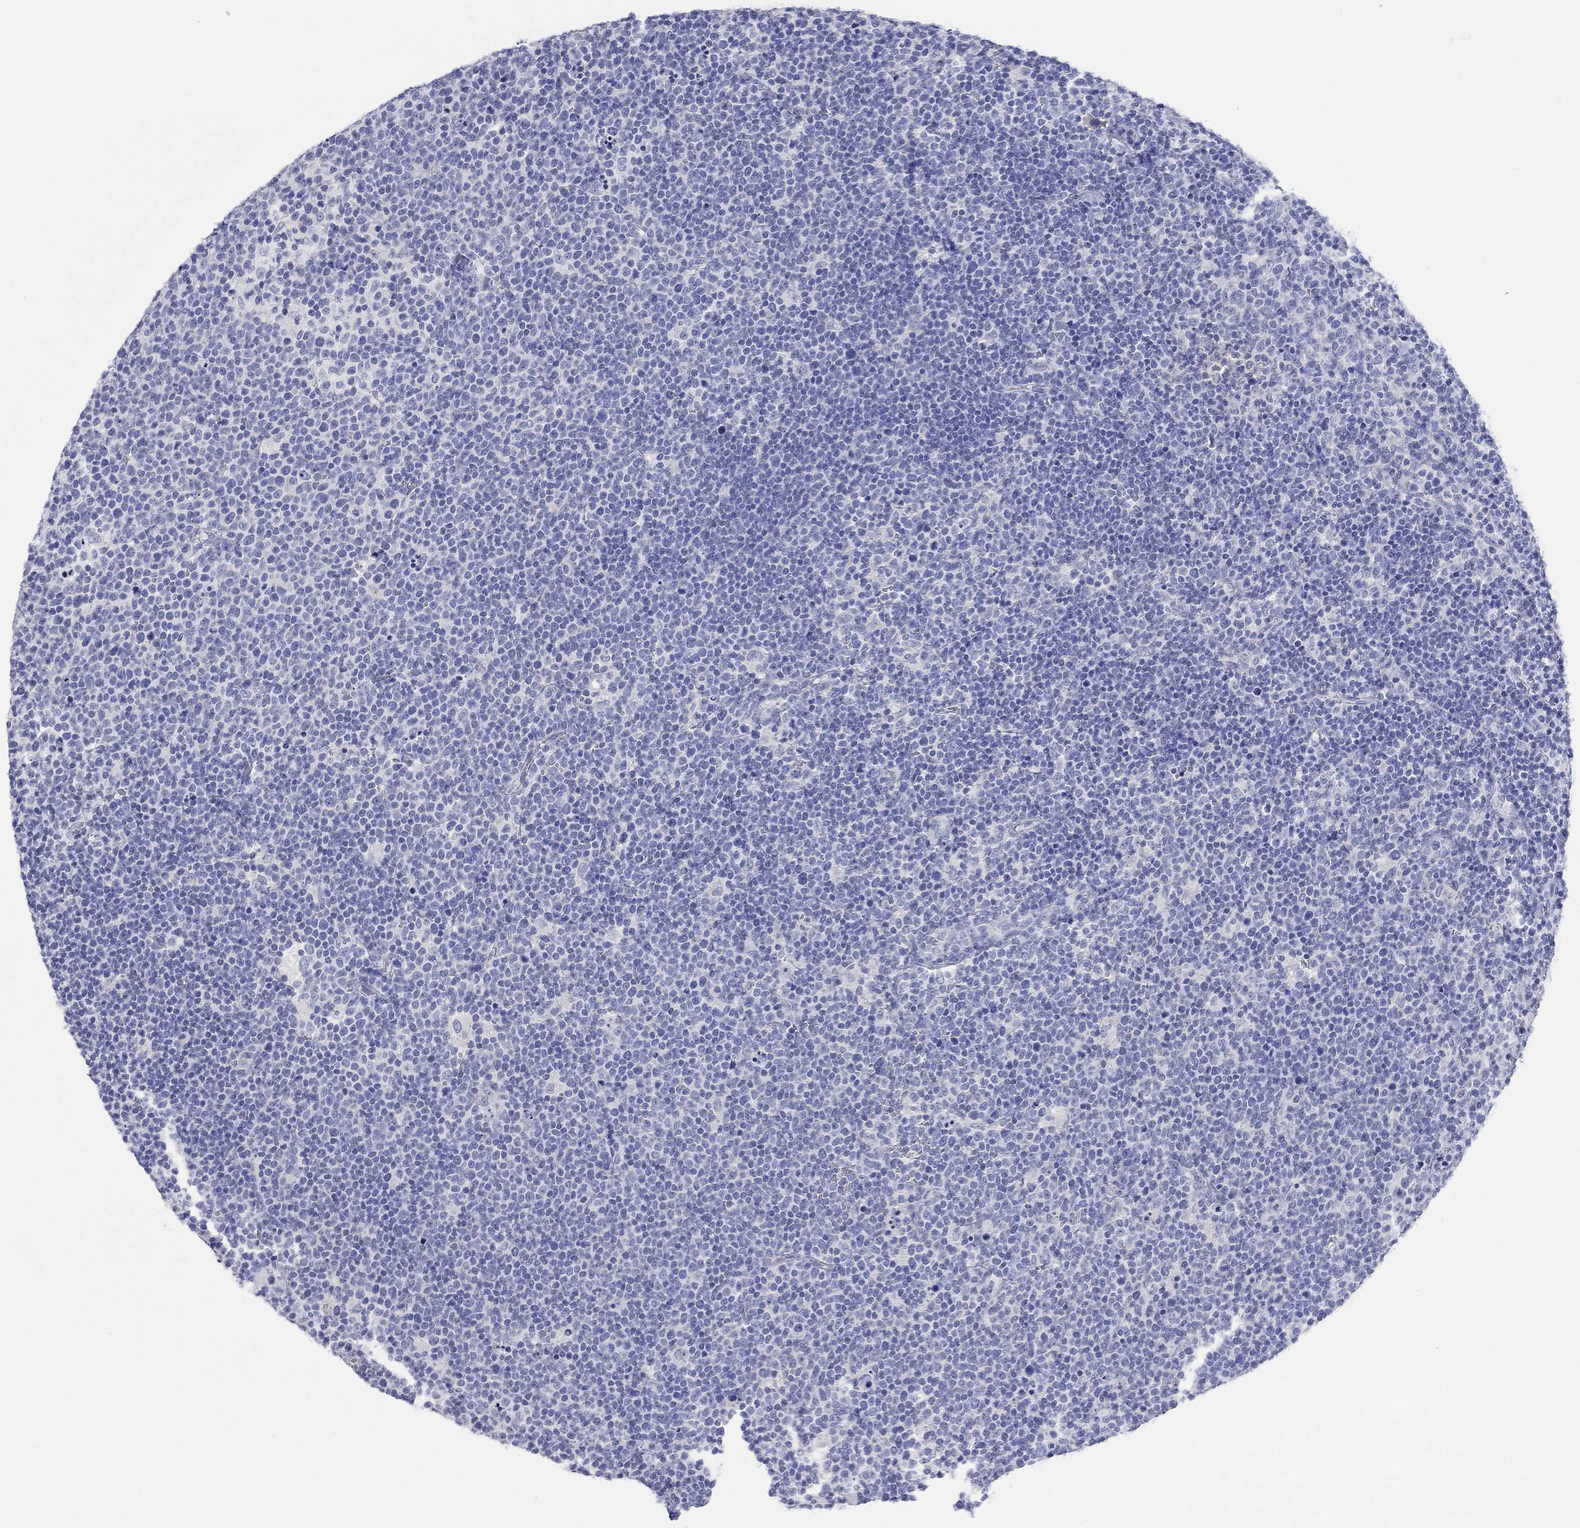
{"staining": {"intensity": "negative", "quantity": "none", "location": "none"}, "tissue": "lymphoma", "cell_type": "Tumor cells", "image_type": "cancer", "snomed": [{"axis": "morphology", "description": "Malignant lymphoma, non-Hodgkin's type, High grade"}, {"axis": "topography", "description": "Lymph node"}], "caption": "Immunohistochemistry (IHC) photomicrograph of neoplastic tissue: lymphoma stained with DAB (3,3'-diaminobenzidine) shows no significant protein expression in tumor cells.", "gene": "SPATA9", "patient": {"sex": "male", "age": 61}}